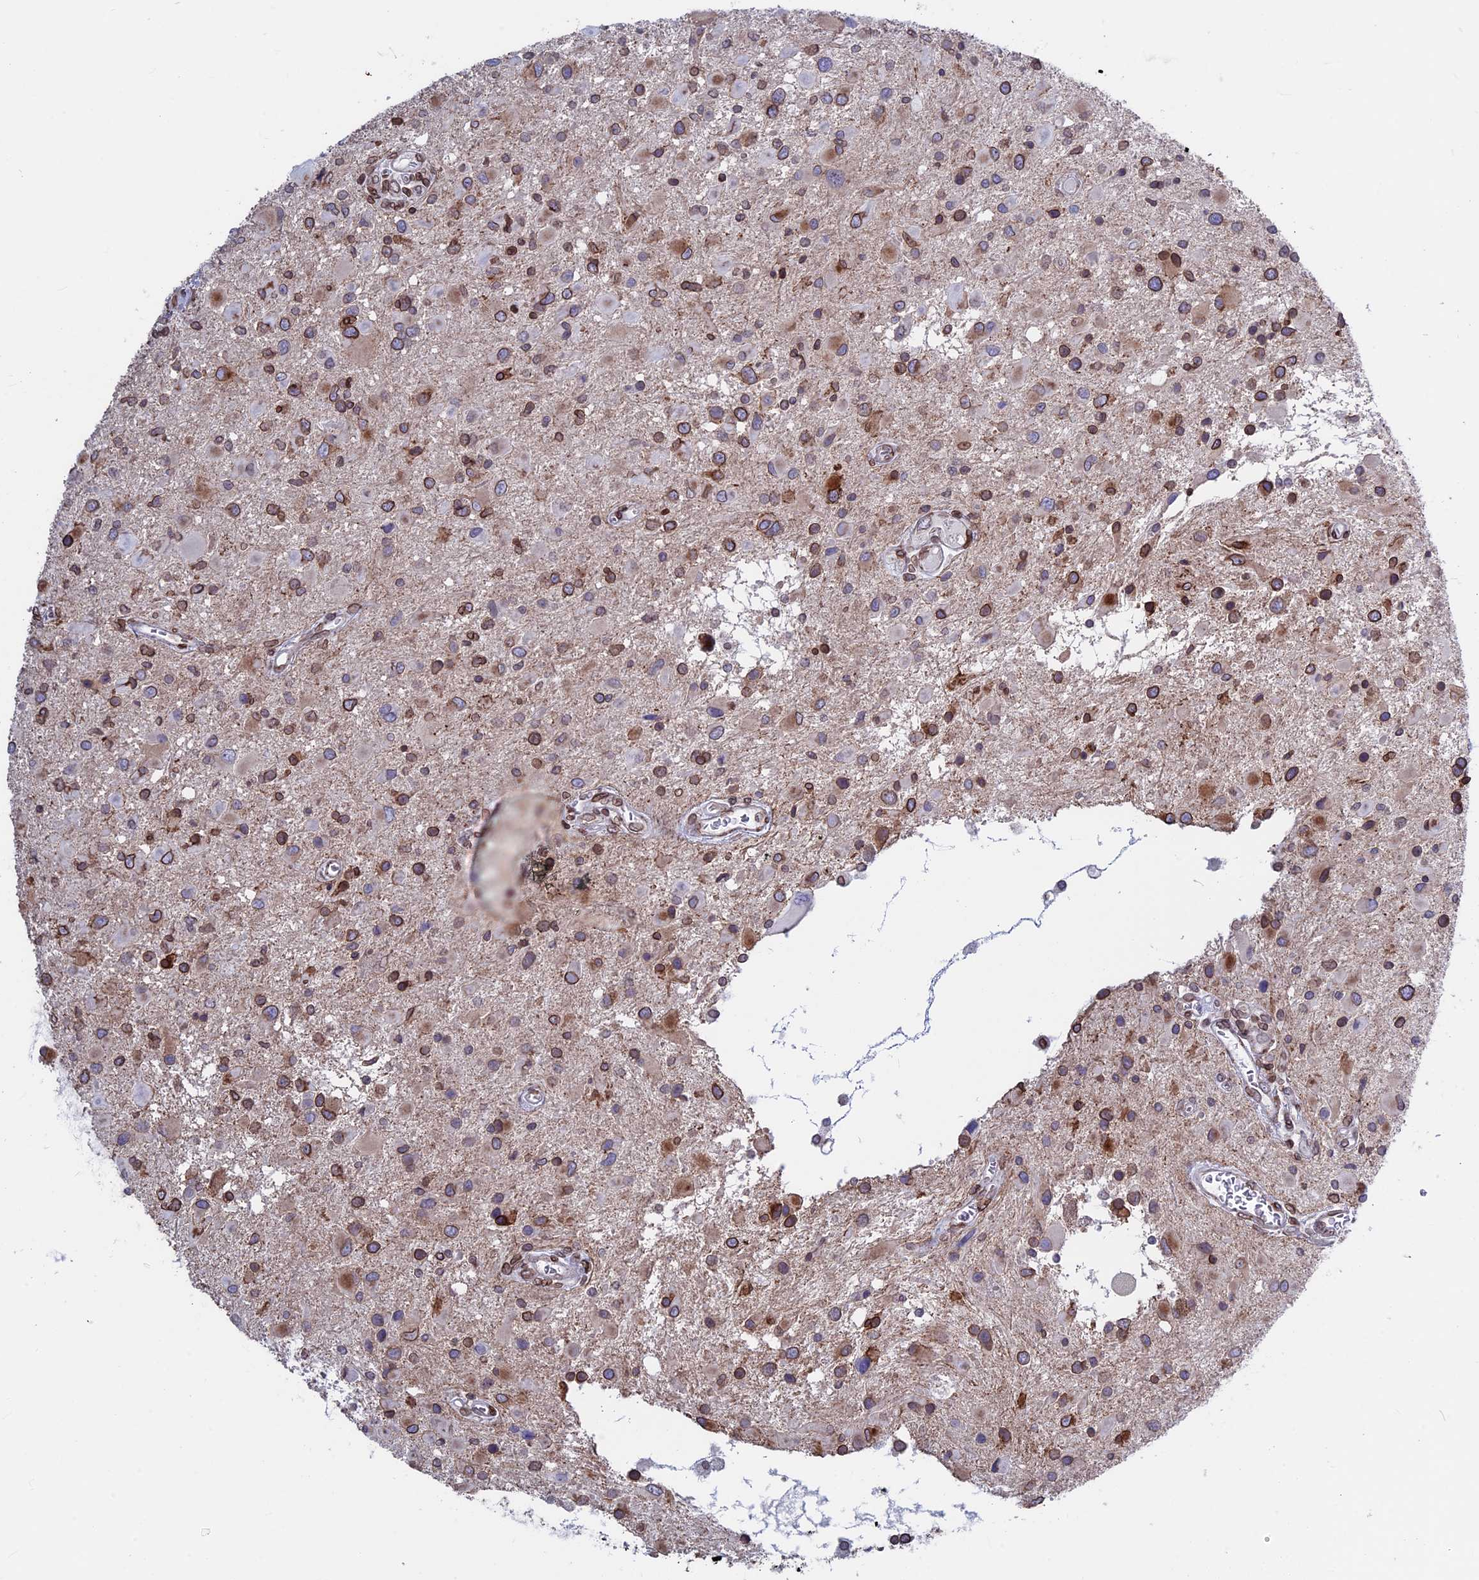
{"staining": {"intensity": "moderate", "quantity": ">75%", "location": "cytoplasmic/membranous,nuclear"}, "tissue": "glioma", "cell_type": "Tumor cells", "image_type": "cancer", "snomed": [{"axis": "morphology", "description": "Glioma, malignant, High grade"}, {"axis": "topography", "description": "Brain"}], "caption": "A brown stain shows moderate cytoplasmic/membranous and nuclear staining of a protein in human malignant high-grade glioma tumor cells.", "gene": "PTCHD4", "patient": {"sex": "male", "age": 53}}